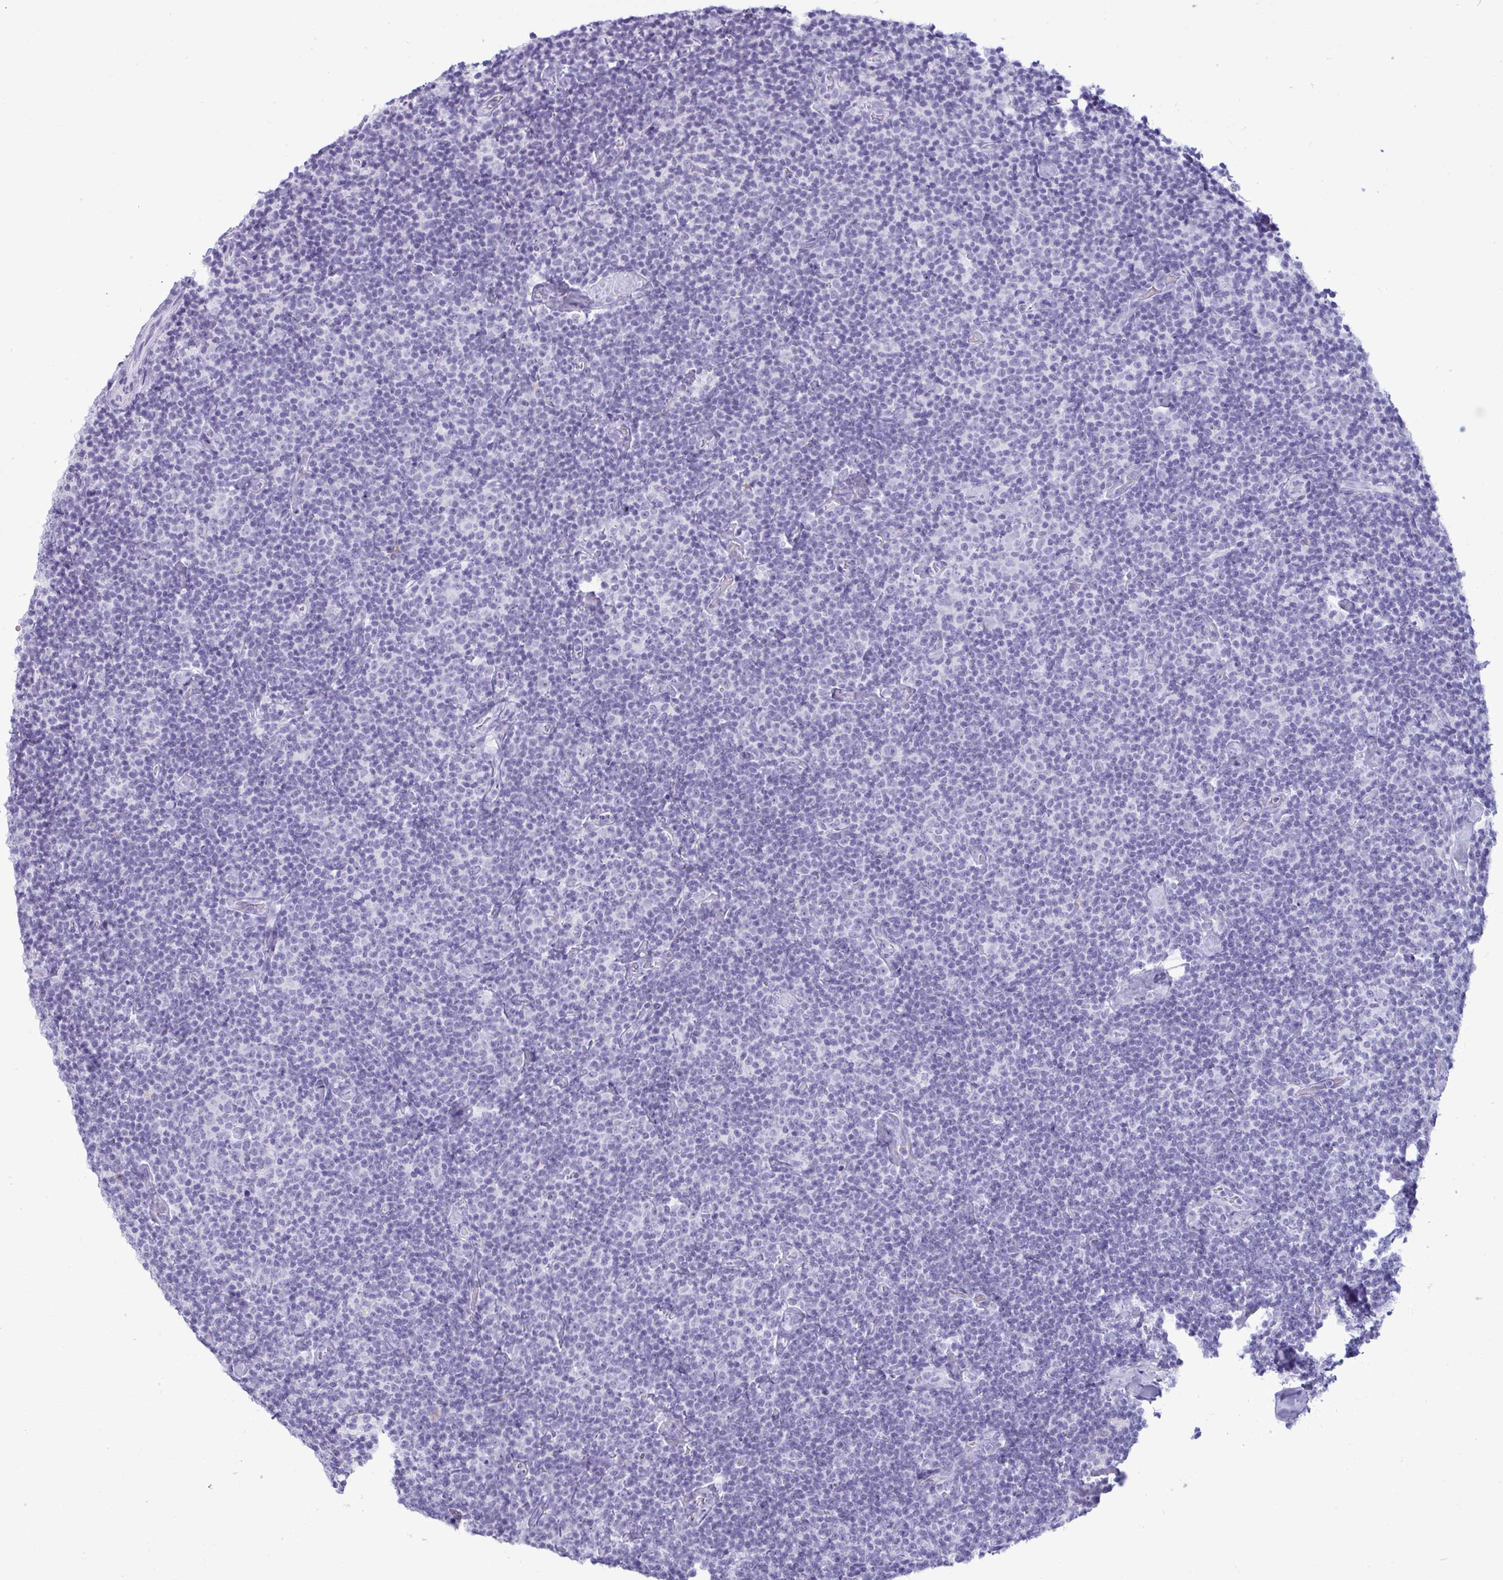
{"staining": {"intensity": "negative", "quantity": "none", "location": "none"}, "tissue": "lymphoma", "cell_type": "Tumor cells", "image_type": "cancer", "snomed": [{"axis": "morphology", "description": "Malignant lymphoma, non-Hodgkin's type, Low grade"}, {"axis": "topography", "description": "Lymph node"}], "caption": "This is an immunohistochemistry (IHC) photomicrograph of human lymphoma. There is no staining in tumor cells.", "gene": "ANKRD60", "patient": {"sex": "male", "age": 81}}